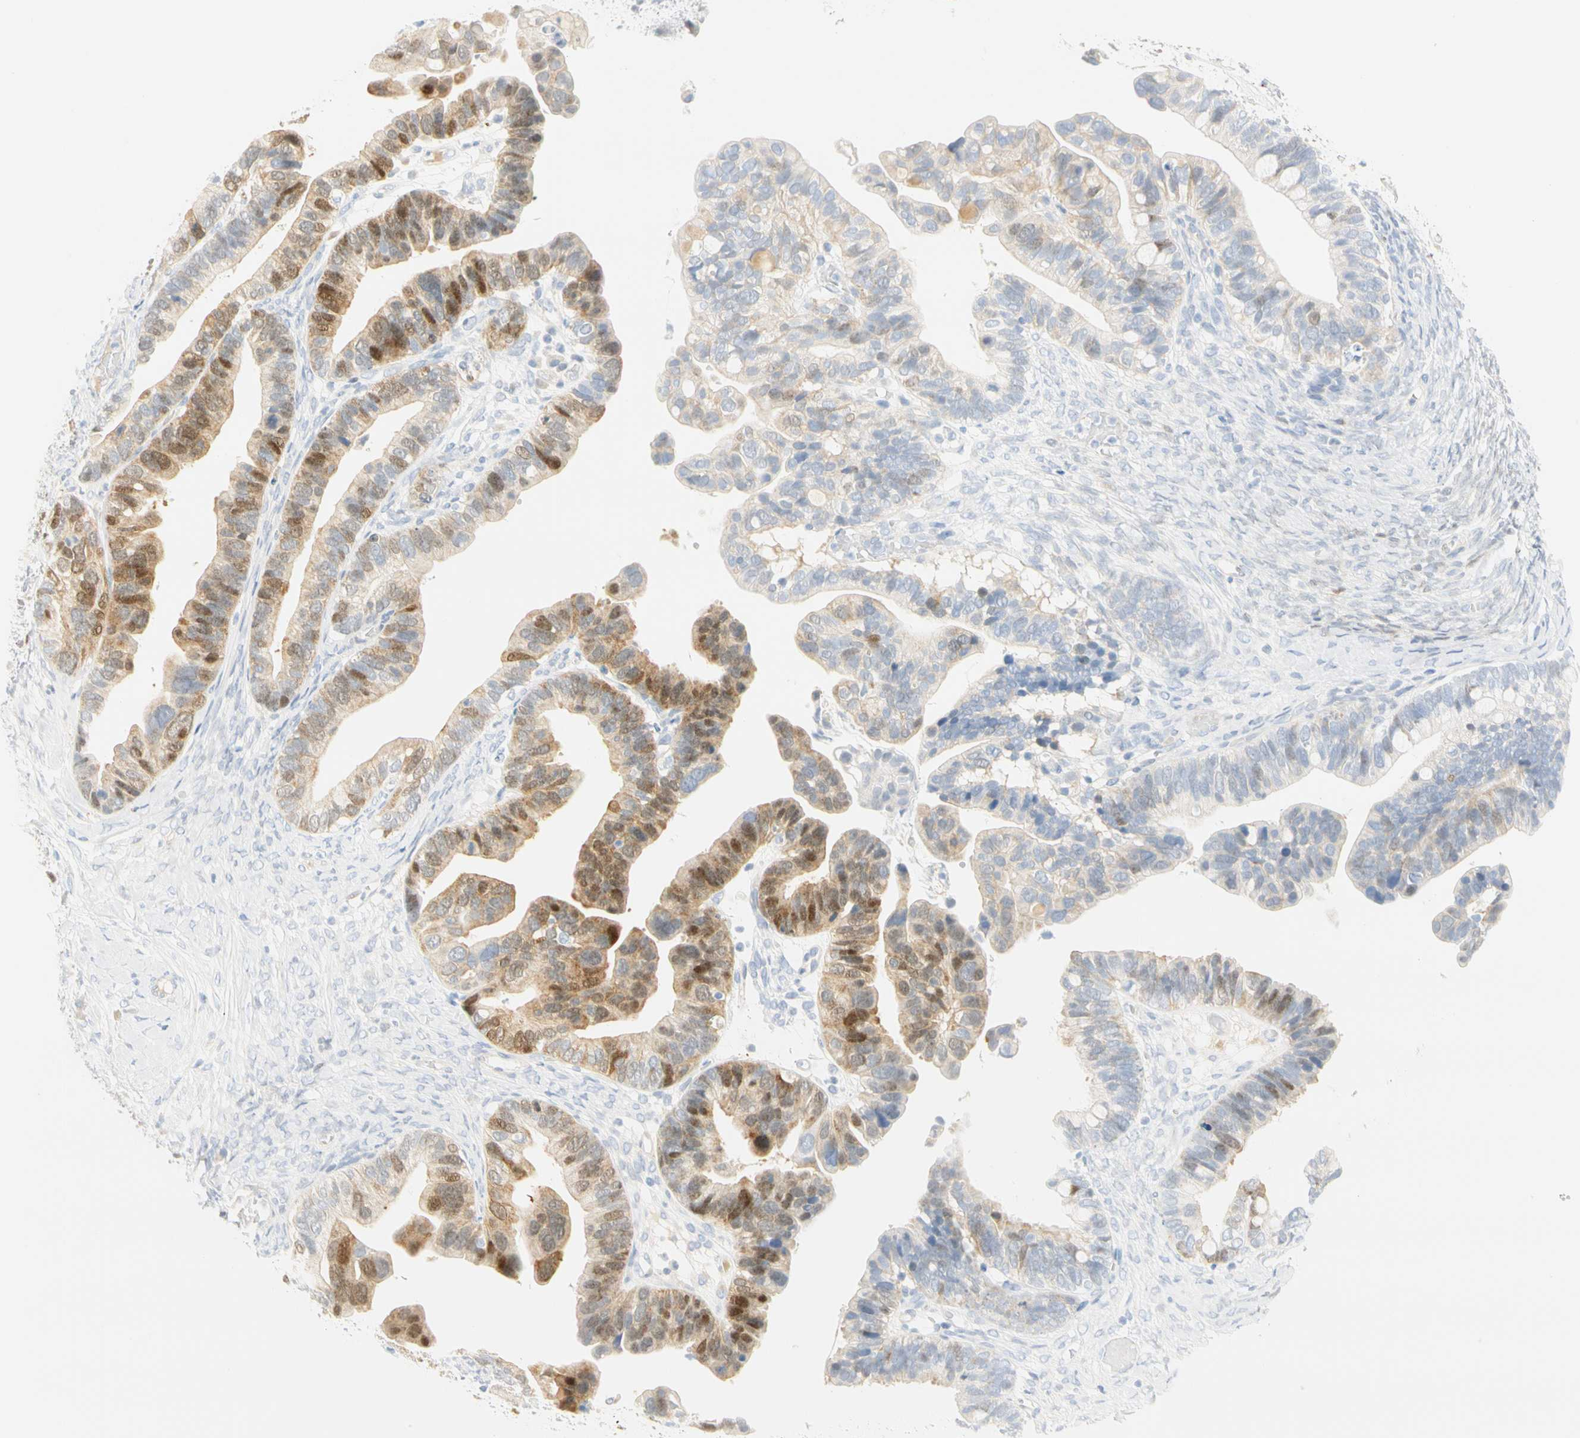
{"staining": {"intensity": "weak", "quantity": "<25%", "location": "cytoplasmic/membranous,nuclear"}, "tissue": "ovarian cancer", "cell_type": "Tumor cells", "image_type": "cancer", "snomed": [{"axis": "morphology", "description": "Cystadenocarcinoma, serous, NOS"}, {"axis": "topography", "description": "Ovary"}], "caption": "Tumor cells show no significant protein positivity in ovarian cancer. (Brightfield microscopy of DAB immunohistochemistry (IHC) at high magnification).", "gene": "SELENBP1", "patient": {"sex": "female", "age": 56}}